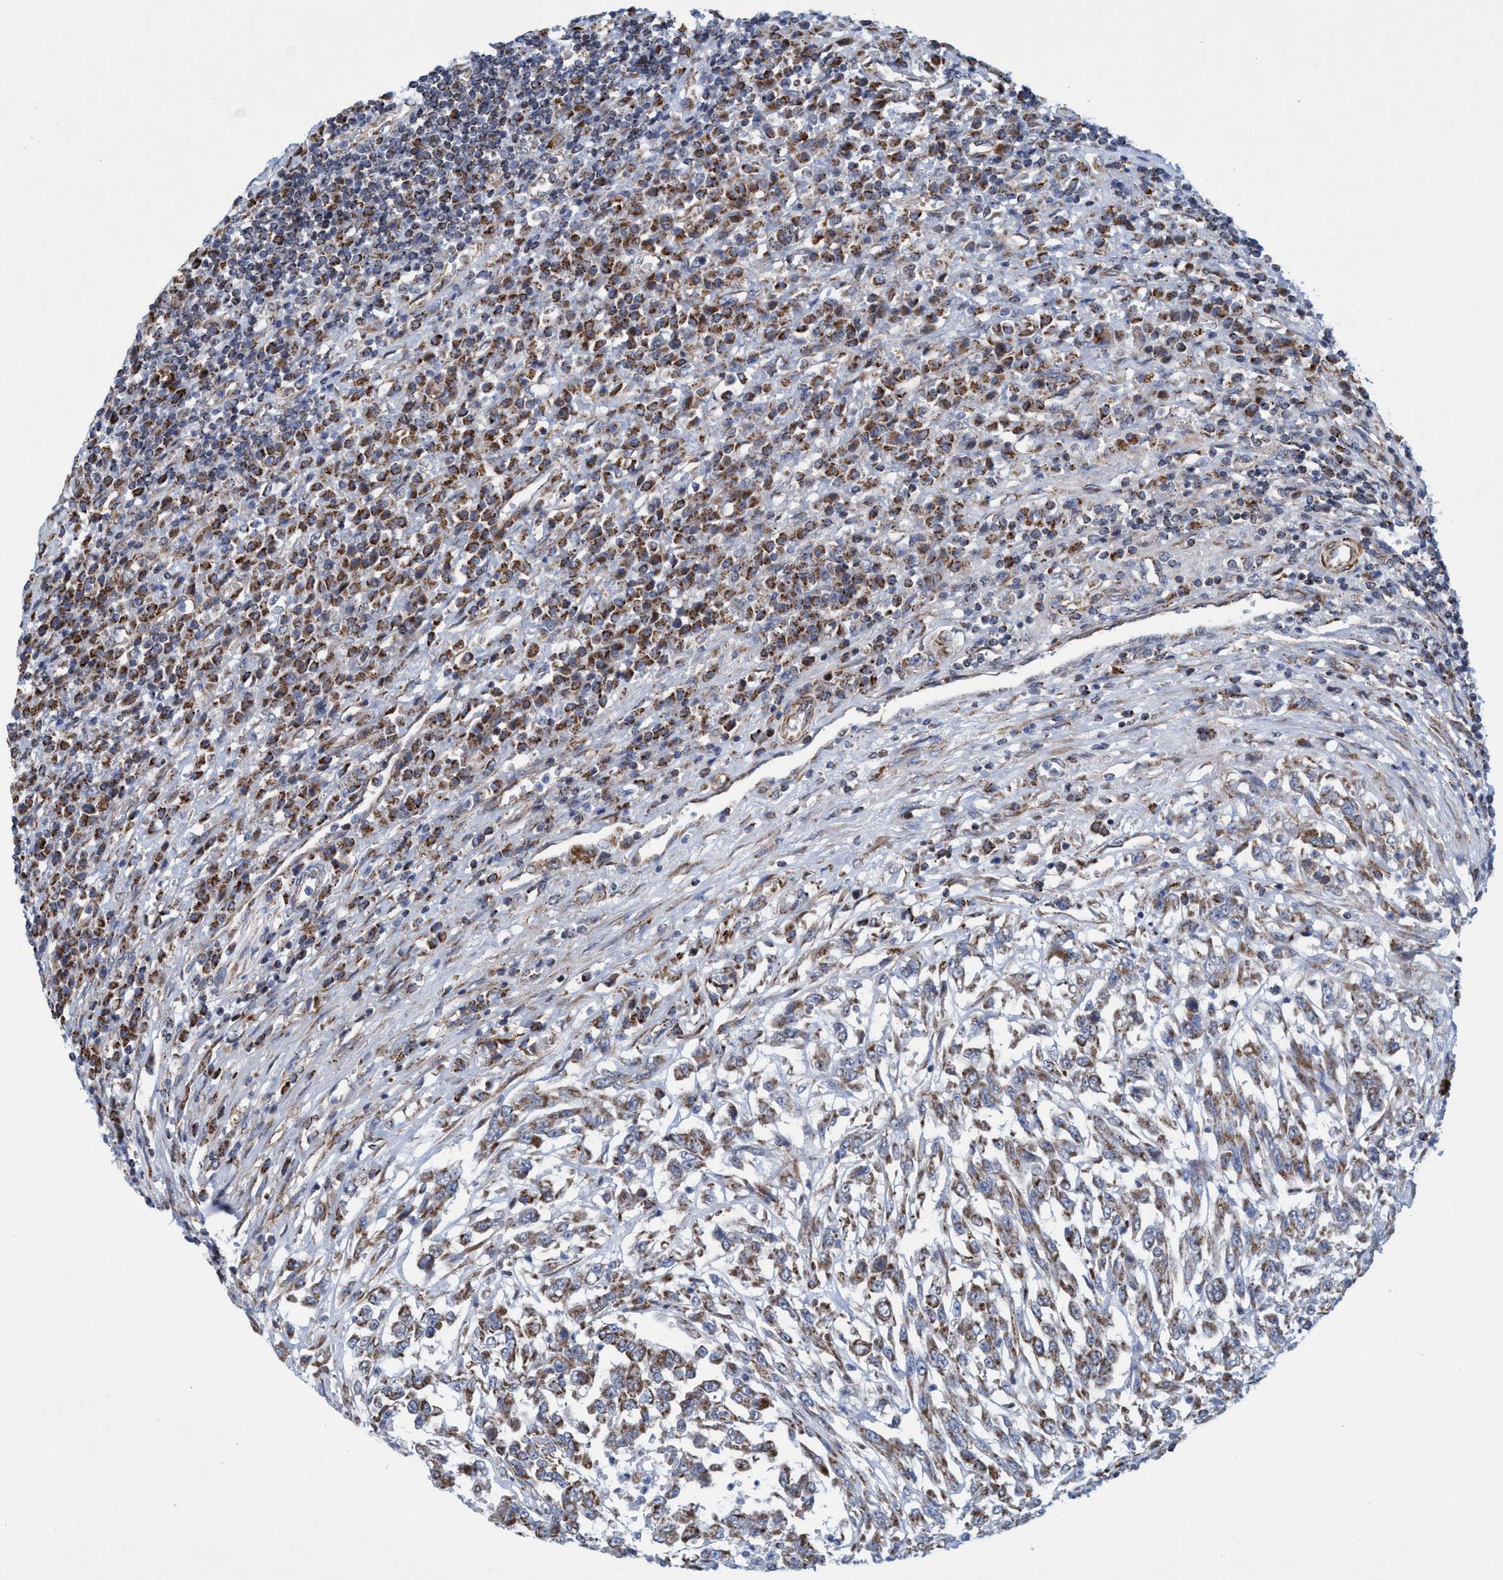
{"staining": {"intensity": "weak", "quantity": ">75%", "location": "cytoplasmic/membranous"}, "tissue": "urothelial cancer", "cell_type": "Tumor cells", "image_type": "cancer", "snomed": [{"axis": "morphology", "description": "Urothelial carcinoma, High grade"}, {"axis": "topography", "description": "Urinary bladder"}], "caption": "Urothelial cancer stained with IHC demonstrates weak cytoplasmic/membranous positivity in approximately >75% of tumor cells.", "gene": "POLR1F", "patient": {"sex": "male", "age": 46}}